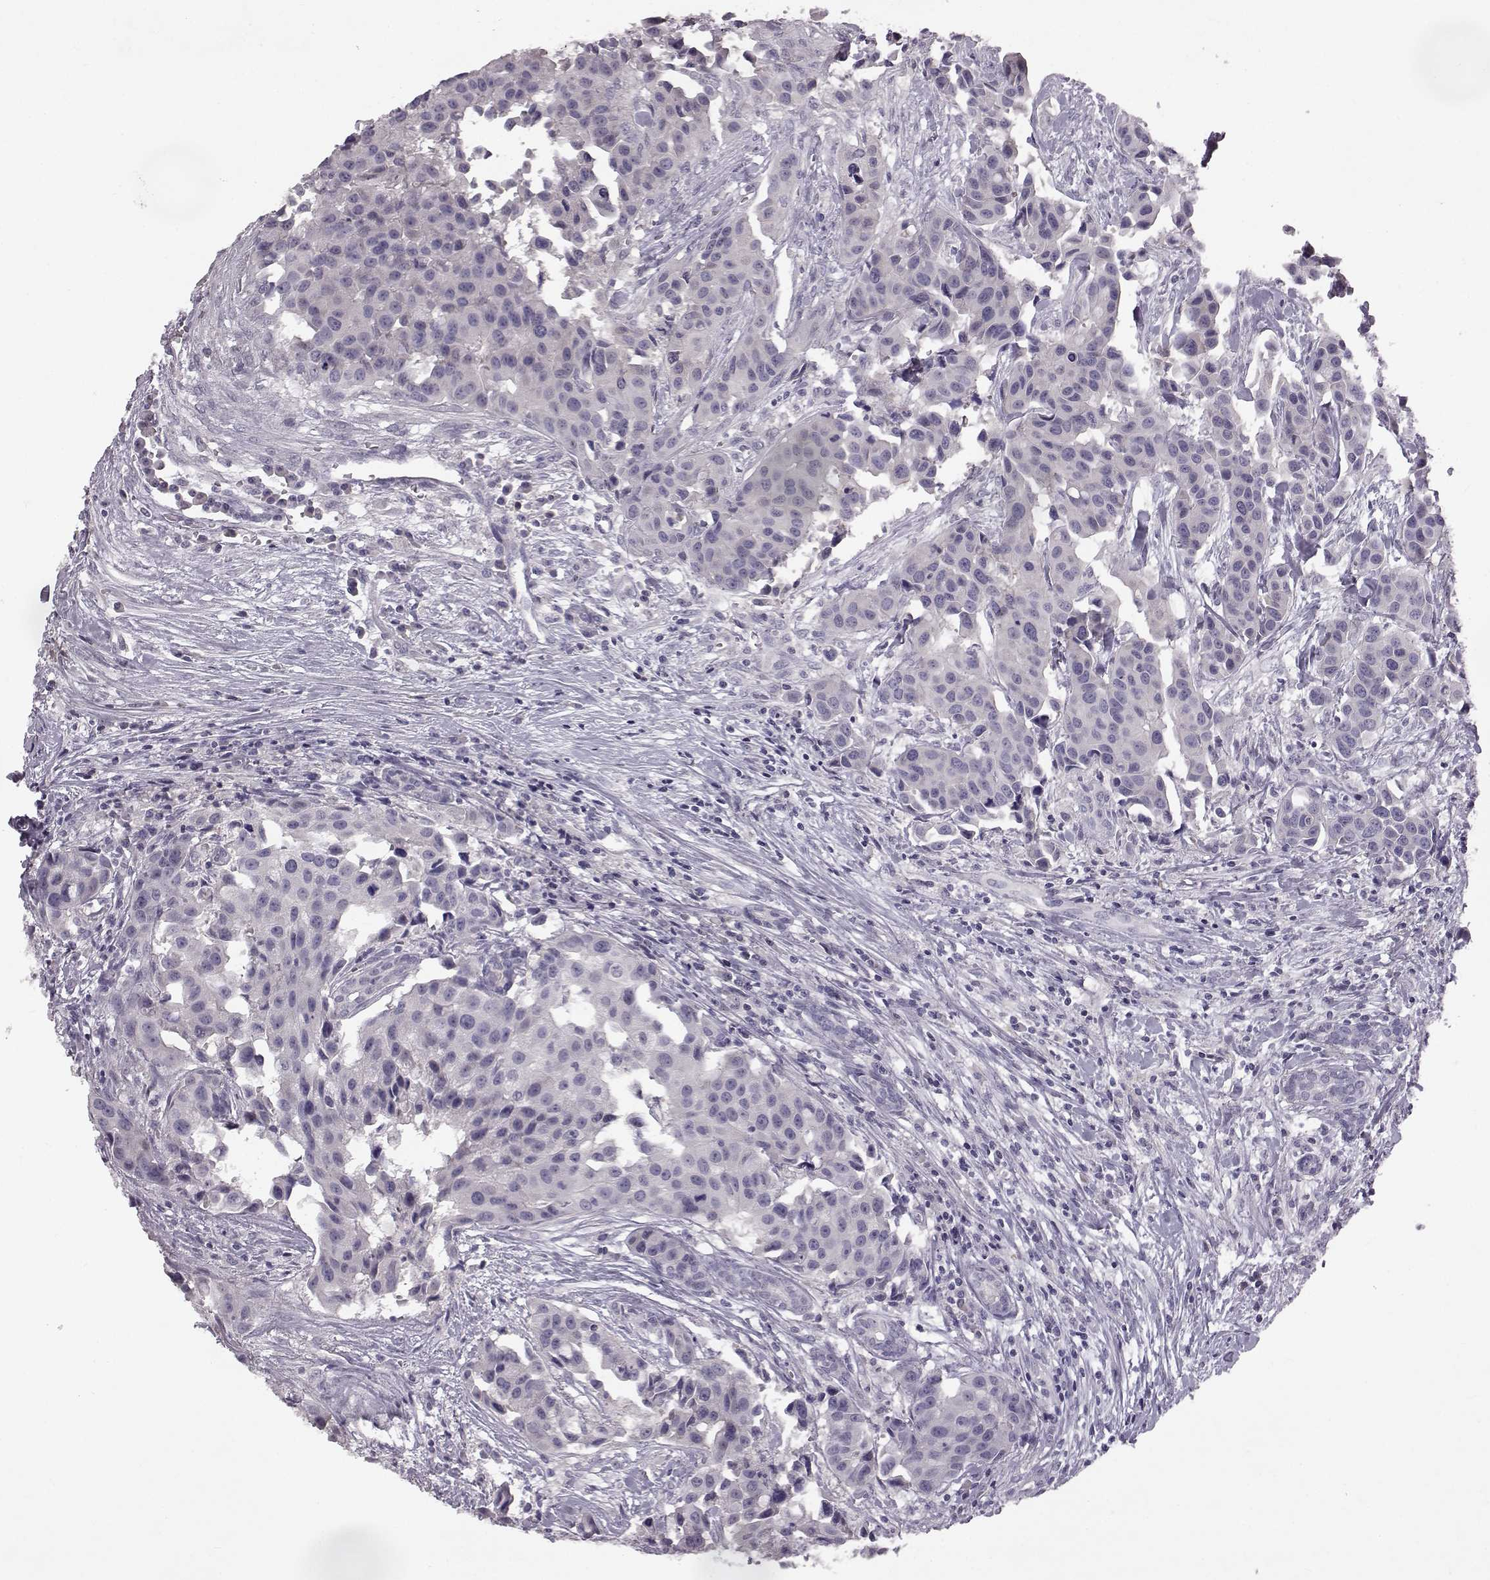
{"staining": {"intensity": "negative", "quantity": "none", "location": "none"}, "tissue": "head and neck cancer", "cell_type": "Tumor cells", "image_type": "cancer", "snomed": [{"axis": "morphology", "description": "Adenocarcinoma, NOS"}, {"axis": "topography", "description": "Head-Neck"}], "caption": "Immunohistochemistry (IHC) photomicrograph of human head and neck cancer (adenocarcinoma) stained for a protein (brown), which demonstrates no expression in tumor cells.", "gene": "SPAG17", "patient": {"sex": "male", "age": 76}}